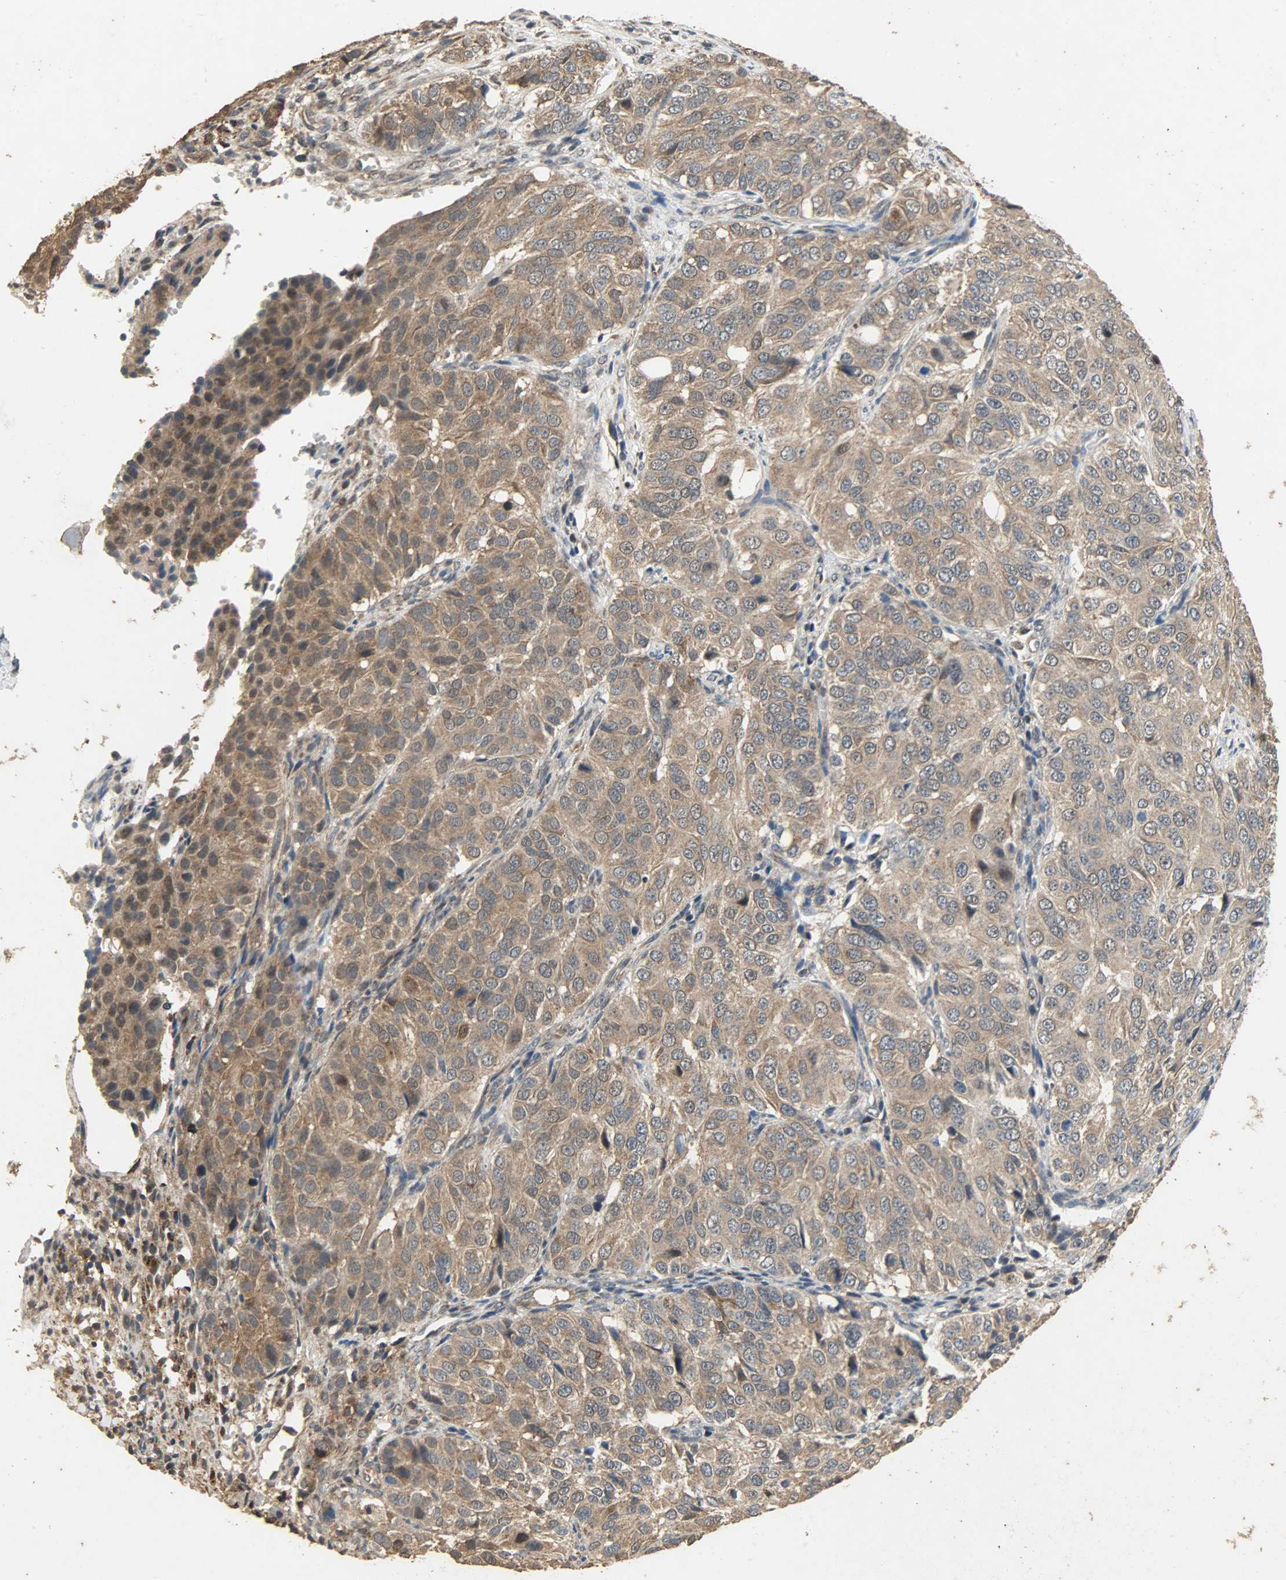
{"staining": {"intensity": "moderate", "quantity": ">75%", "location": "cytoplasmic/membranous"}, "tissue": "ovarian cancer", "cell_type": "Tumor cells", "image_type": "cancer", "snomed": [{"axis": "morphology", "description": "Carcinoma, endometroid"}, {"axis": "topography", "description": "Ovary"}], "caption": "Protein expression by immunohistochemistry (IHC) shows moderate cytoplasmic/membranous expression in about >75% of tumor cells in ovarian cancer (endometroid carcinoma).", "gene": "CDKN2C", "patient": {"sex": "female", "age": 51}}